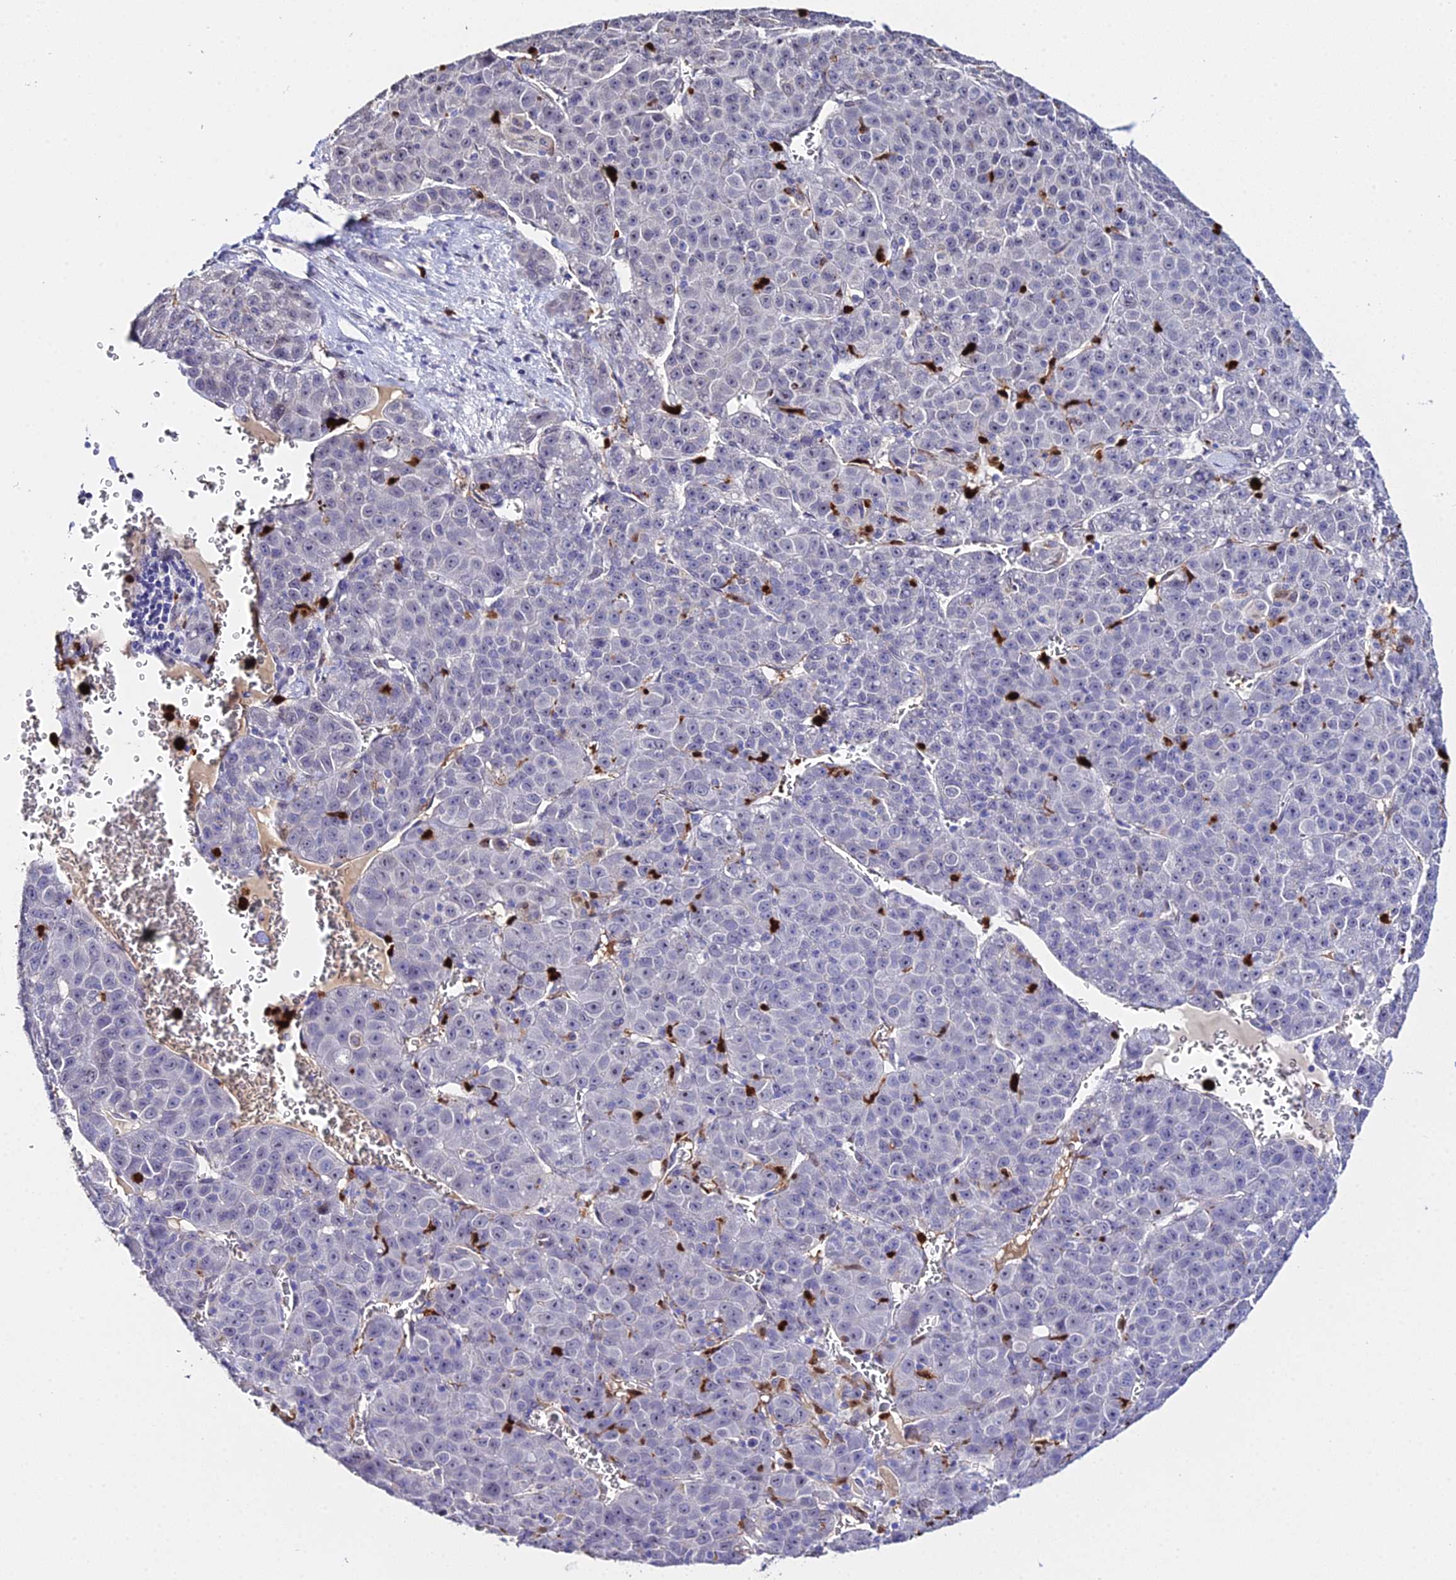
{"staining": {"intensity": "negative", "quantity": "none", "location": "none"}, "tissue": "liver cancer", "cell_type": "Tumor cells", "image_type": "cancer", "snomed": [{"axis": "morphology", "description": "Carcinoma, Hepatocellular, NOS"}, {"axis": "topography", "description": "Liver"}], "caption": "This image is of hepatocellular carcinoma (liver) stained with immunohistochemistry (IHC) to label a protein in brown with the nuclei are counter-stained blue. There is no staining in tumor cells.", "gene": "MCM10", "patient": {"sex": "female", "age": 53}}